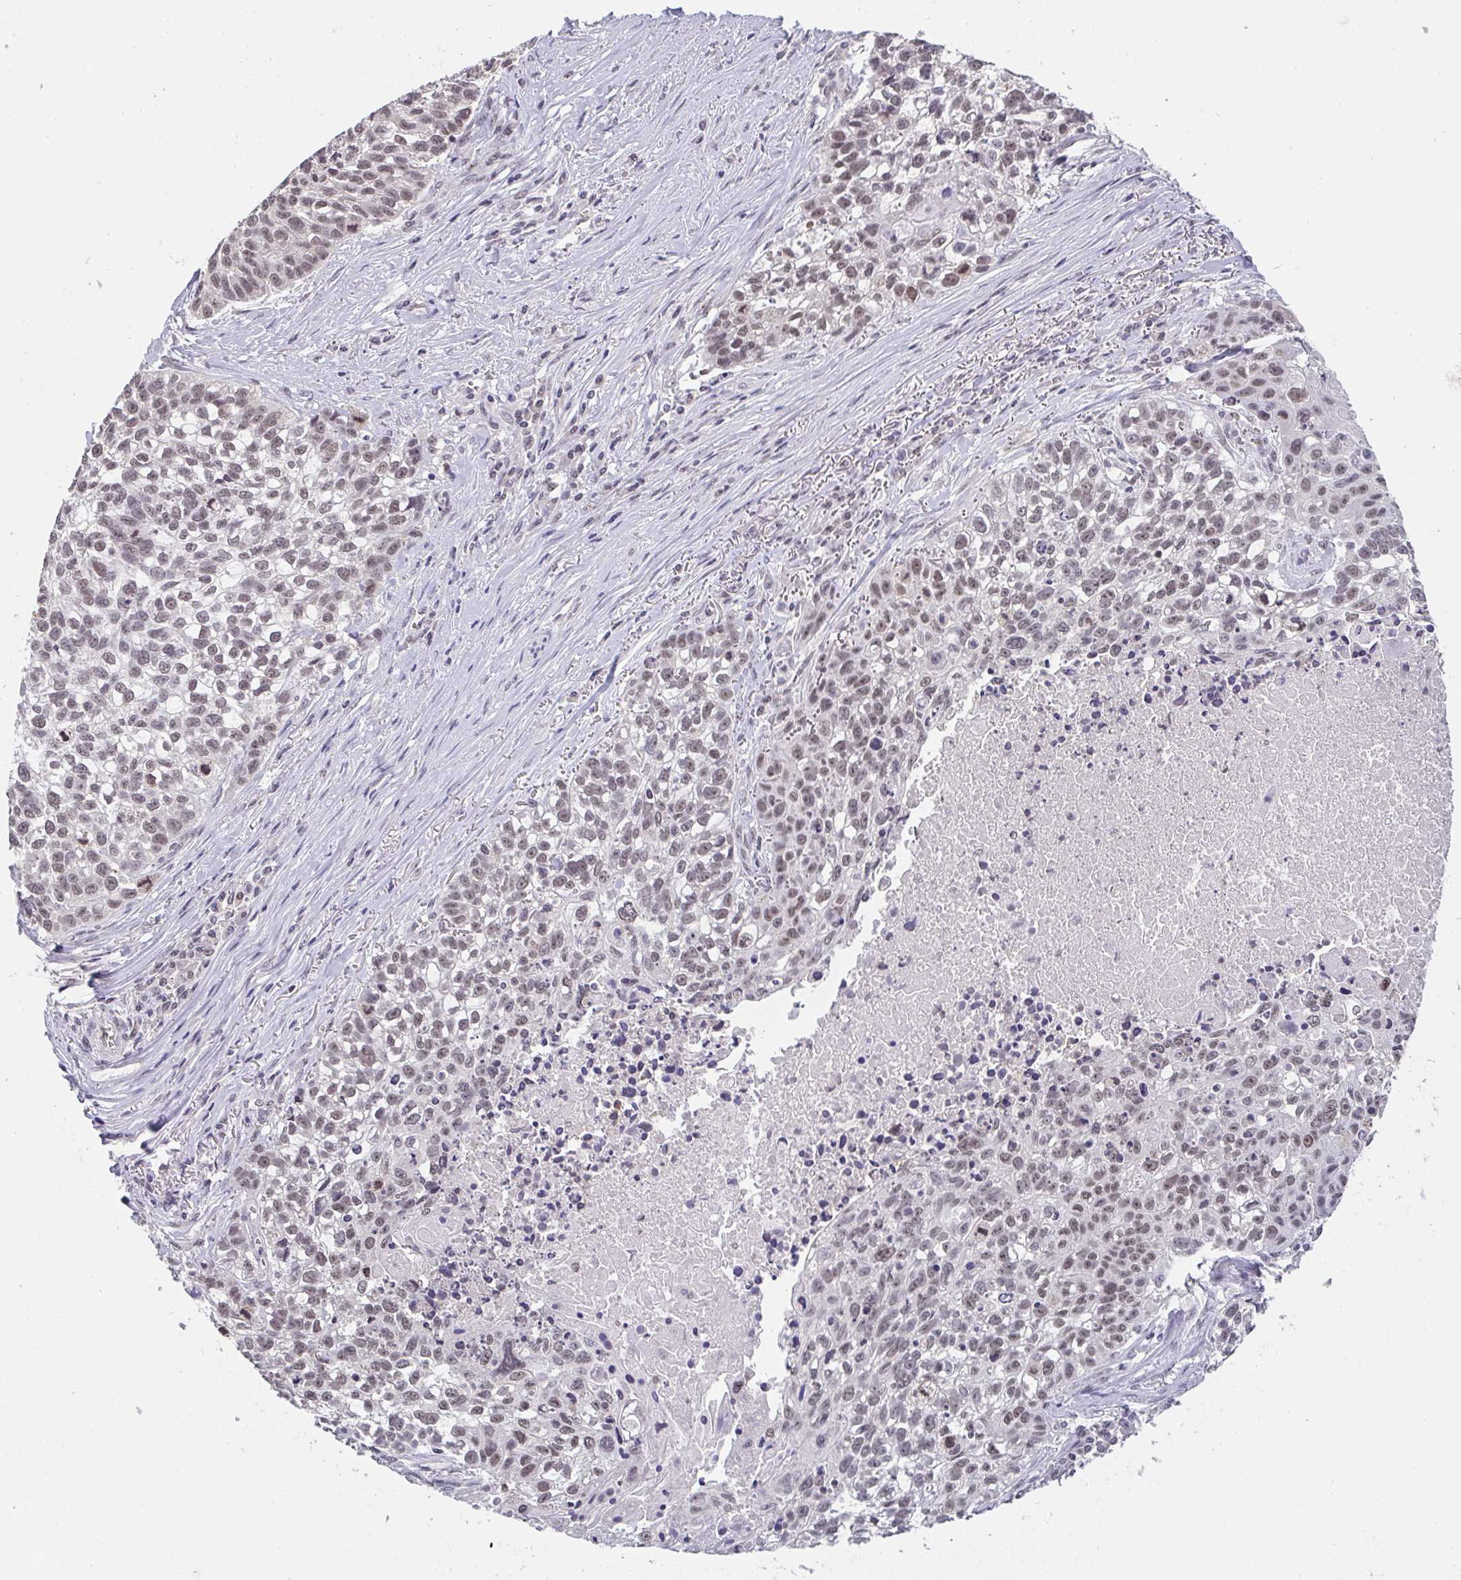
{"staining": {"intensity": "weak", "quantity": "25%-75%", "location": "nuclear"}, "tissue": "lung cancer", "cell_type": "Tumor cells", "image_type": "cancer", "snomed": [{"axis": "morphology", "description": "Squamous cell carcinoma, NOS"}, {"axis": "topography", "description": "Lung"}], "caption": "This is an image of immunohistochemistry staining of lung cancer, which shows weak staining in the nuclear of tumor cells.", "gene": "DKC1", "patient": {"sex": "male", "age": 74}}